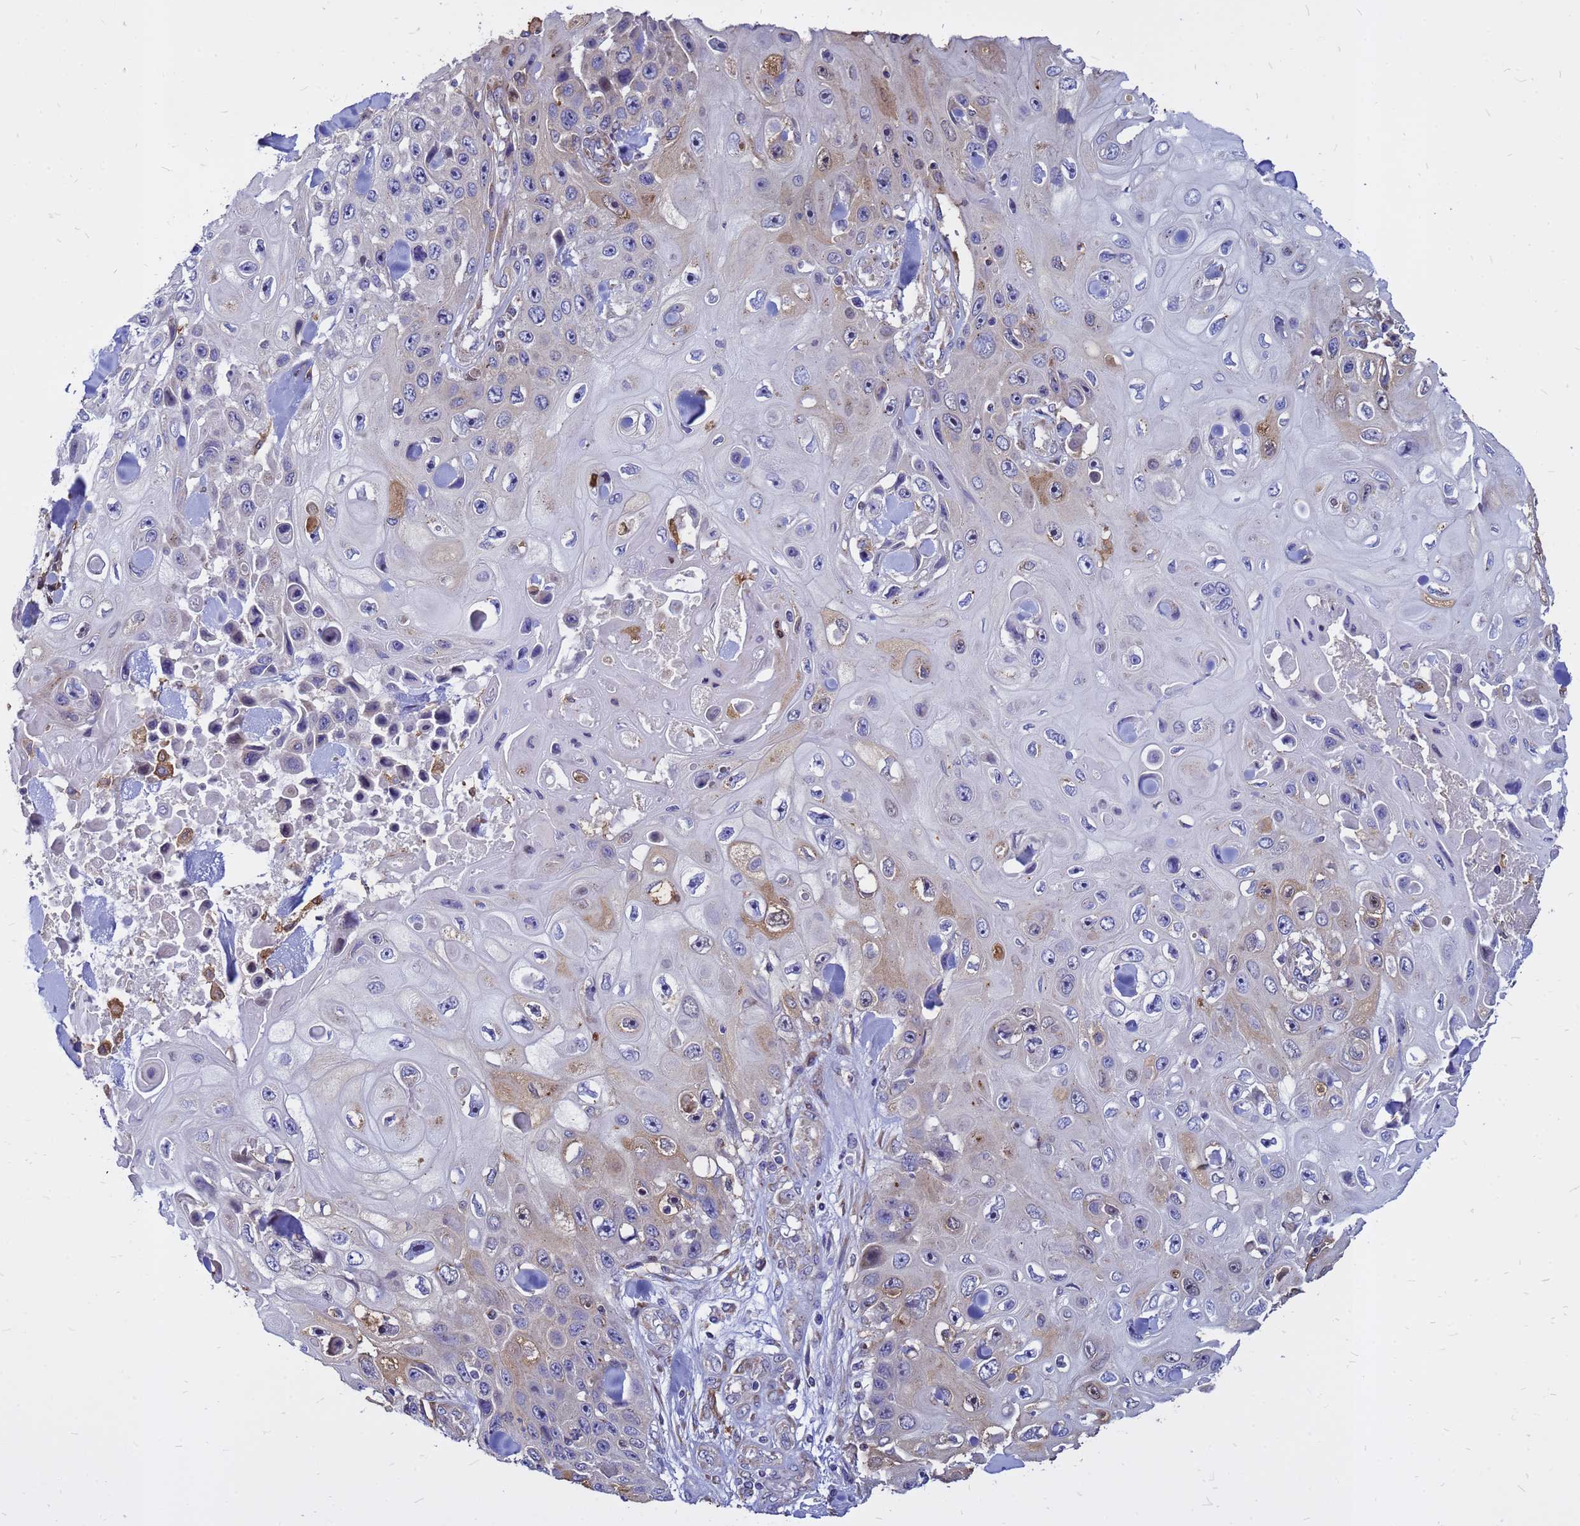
{"staining": {"intensity": "weak", "quantity": "<25%", "location": "nuclear"}, "tissue": "skin cancer", "cell_type": "Tumor cells", "image_type": "cancer", "snomed": [{"axis": "morphology", "description": "Squamous cell carcinoma, NOS"}, {"axis": "topography", "description": "Skin"}], "caption": "This image is of skin cancer stained with immunohistochemistry to label a protein in brown with the nuclei are counter-stained blue. There is no expression in tumor cells. (DAB immunohistochemistry (IHC) with hematoxylin counter stain).", "gene": "MOB2", "patient": {"sex": "male", "age": 82}}